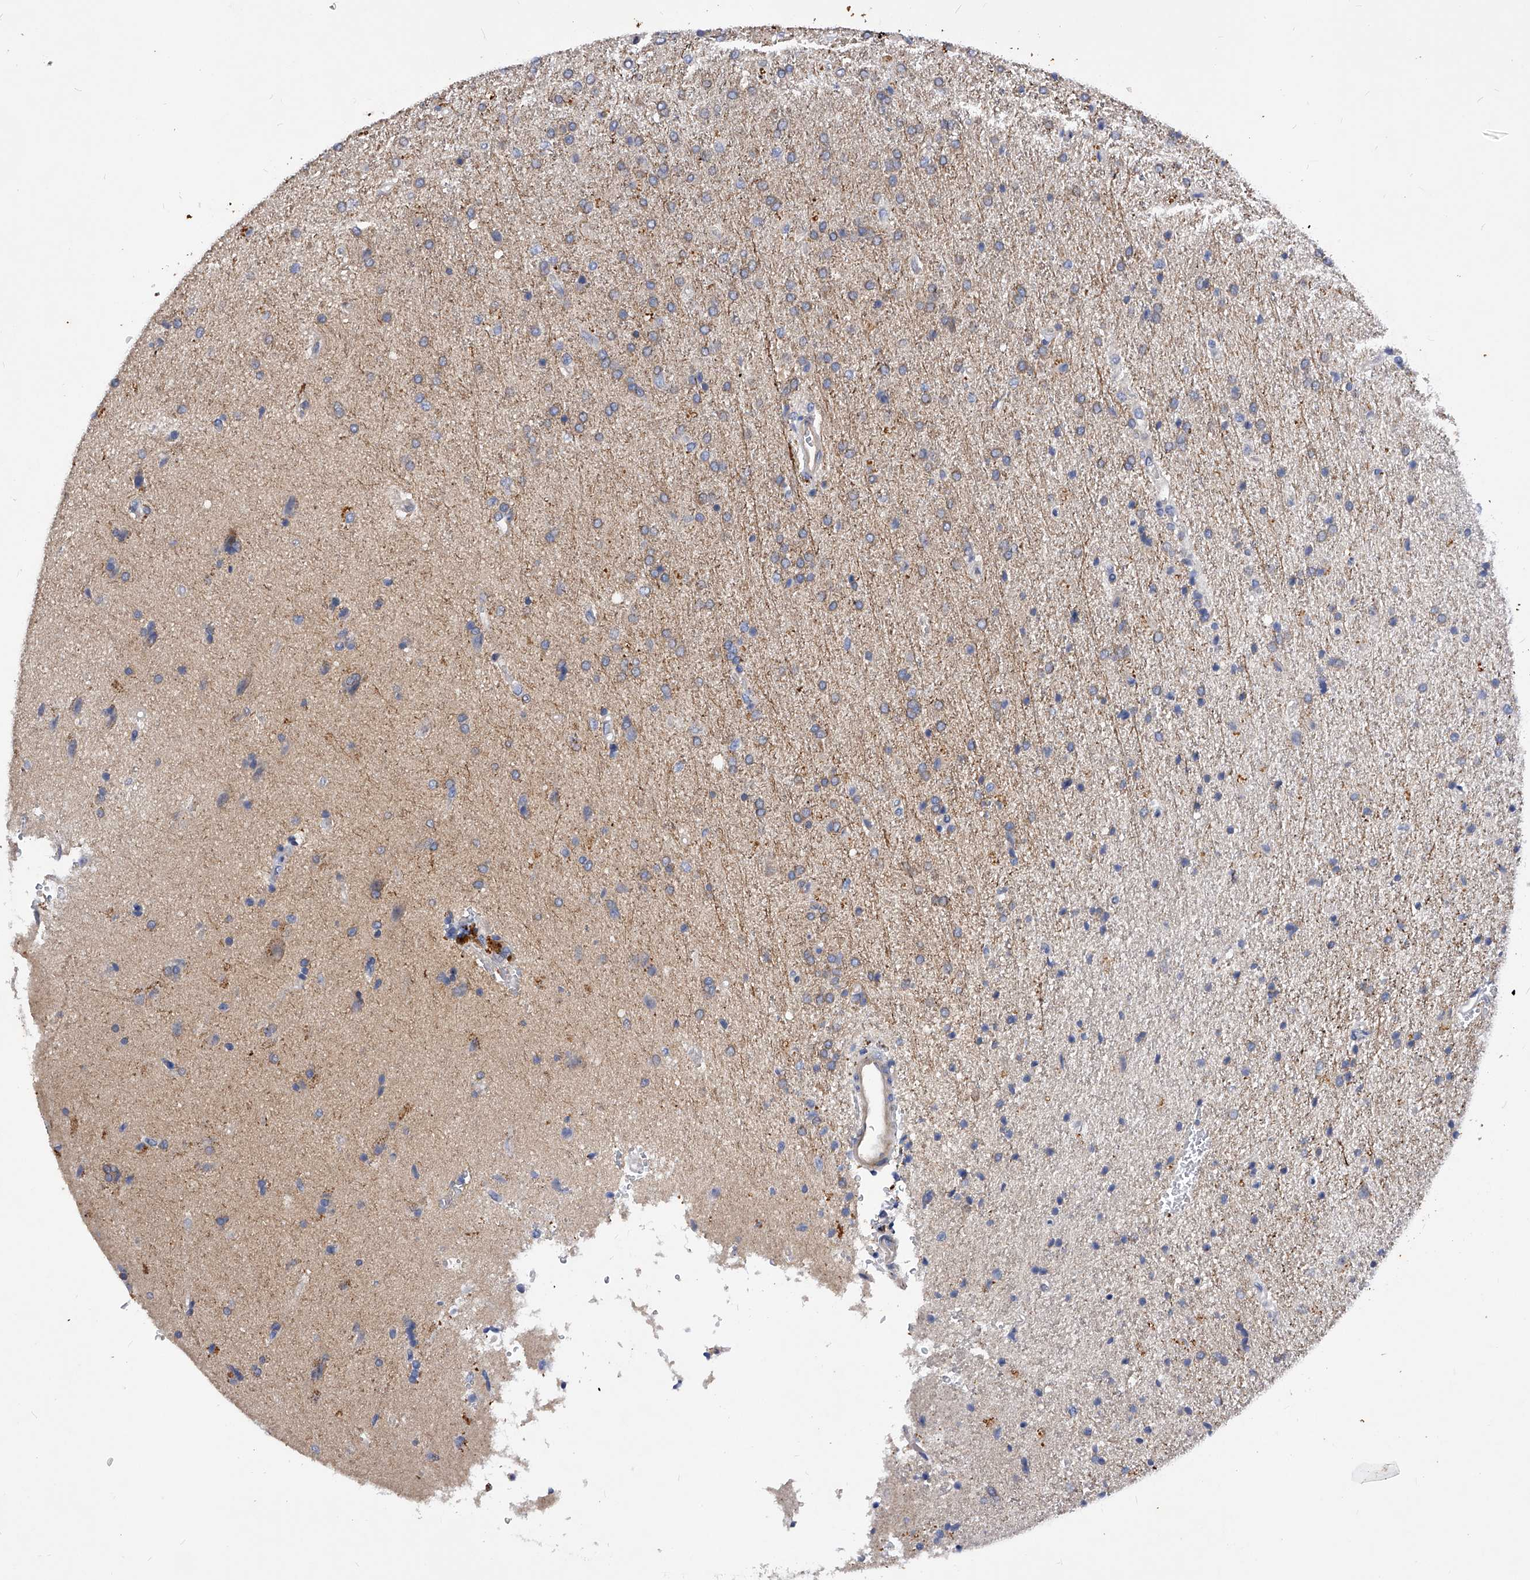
{"staining": {"intensity": "weak", "quantity": ">75%", "location": "cytoplasmic/membranous"}, "tissue": "glioma", "cell_type": "Tumor cells", "image_type": "cancer", "snomed": [{"axis": "morphology", "description": "Glioma, malignant, High grade"}, {"axis": "topography", "description": "Brain"}], "caption": "Glioma stained with a protein marker reveals weak staining in tumor cells.", "gene": "PPP5C", "patient": {"sex": "male", "age": 72}}